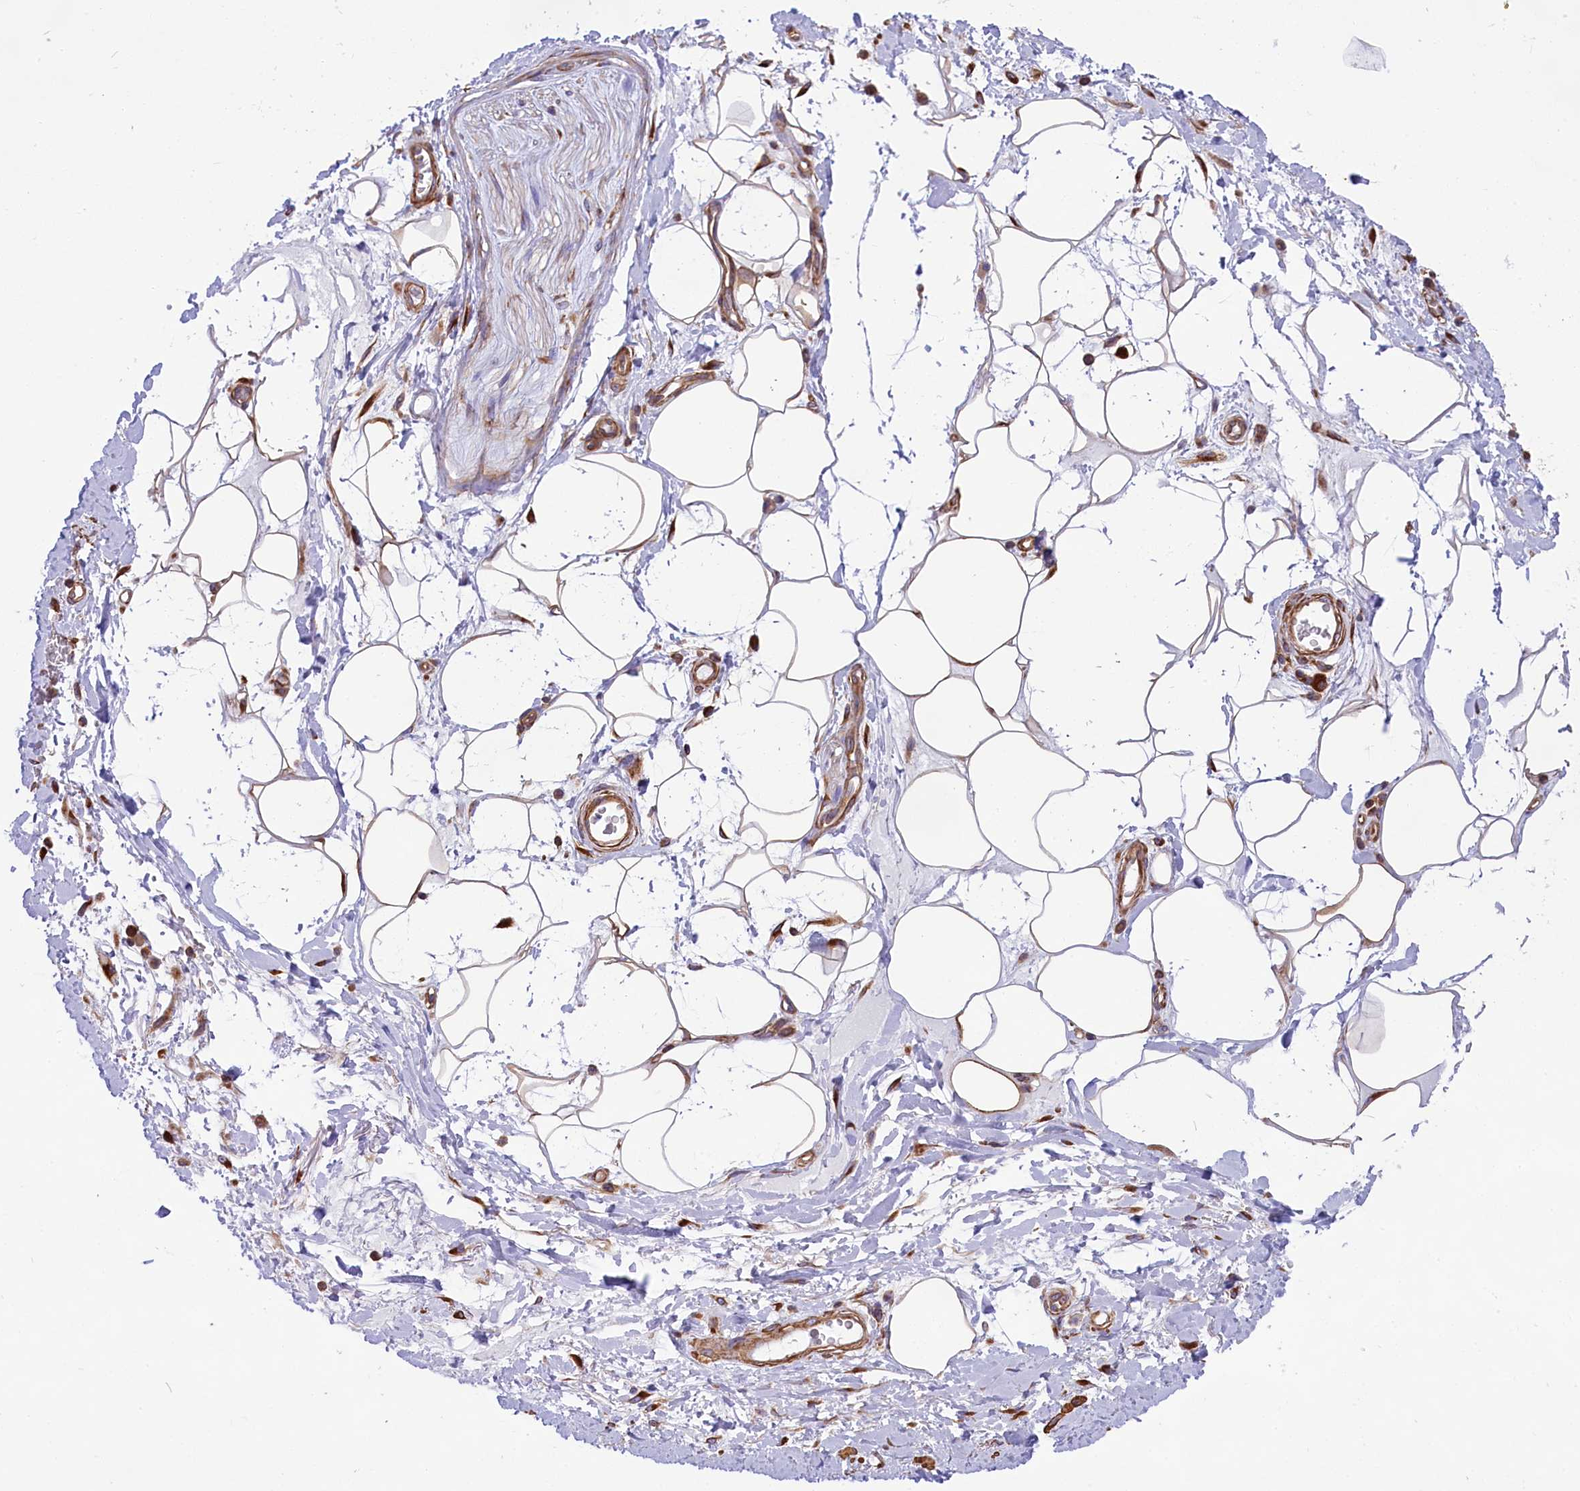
{"staining": {"intensity": "moderate", "quantity": "25%-75%", "location": "cytoplasmic/membranous"}, "tissue": "adipose tissue", "cell_type": "Adipocytes", "image_type": "normal", "snomed": [{"axis": "morphology", "description": "Normal tissue, NOS"}, {"axis": "morphology", "description": "Adenocarcinoma, NOS"}, {"axis": "topography", "description": "Rectum"}, {"axis": "topography", "description": "Vagina"}, {"axis": "topography", "description": "Peripheral nerve tissue"}], "caption": "A medium amount of moderate cytoplasmic/membranous expression is identified in about 25%-75% of adipocytes in unremarkable adipose tissue.", "gene": "GYS1", "patient": {"sex": "female", "age": 71}}